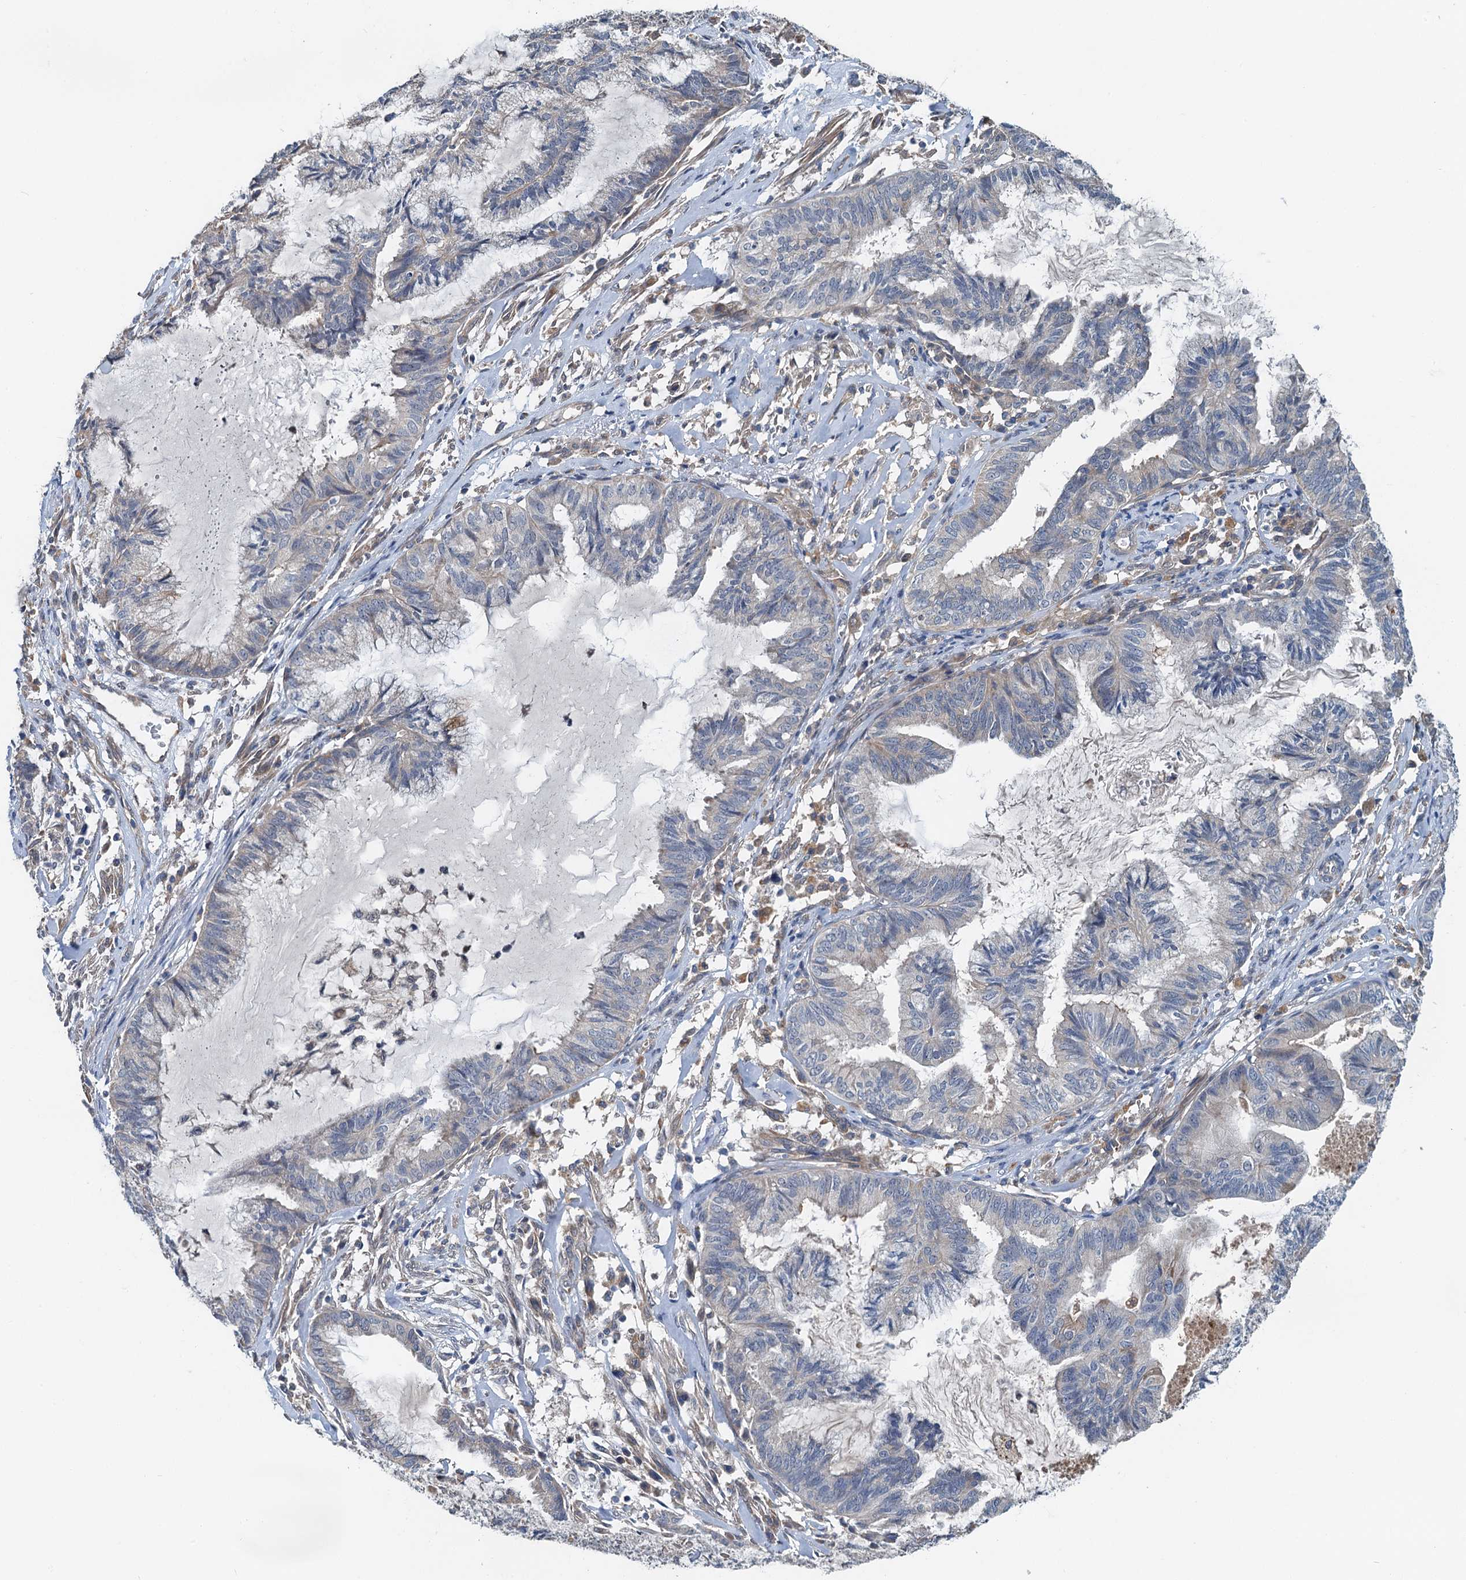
{"staining": {"intensity": "negative", "quantity": "none", "location": "none"}, "tissue": "endometrial cancer", "cell_type": "Tumor cells", "image_type": "cancer", "snomed": [{"axis": "morphology", "description": "Adenocarcinoma, NOS"}, {"axis": "topography", "description": "Endometrium"}], "caption": "This is an immunohistochemistry (IHC) photomicrograph of human endometrial cancer. There is no positivity in tumor cells.", "gene": "ZNF606", "patient": {"sex": "female", "age": 86}}